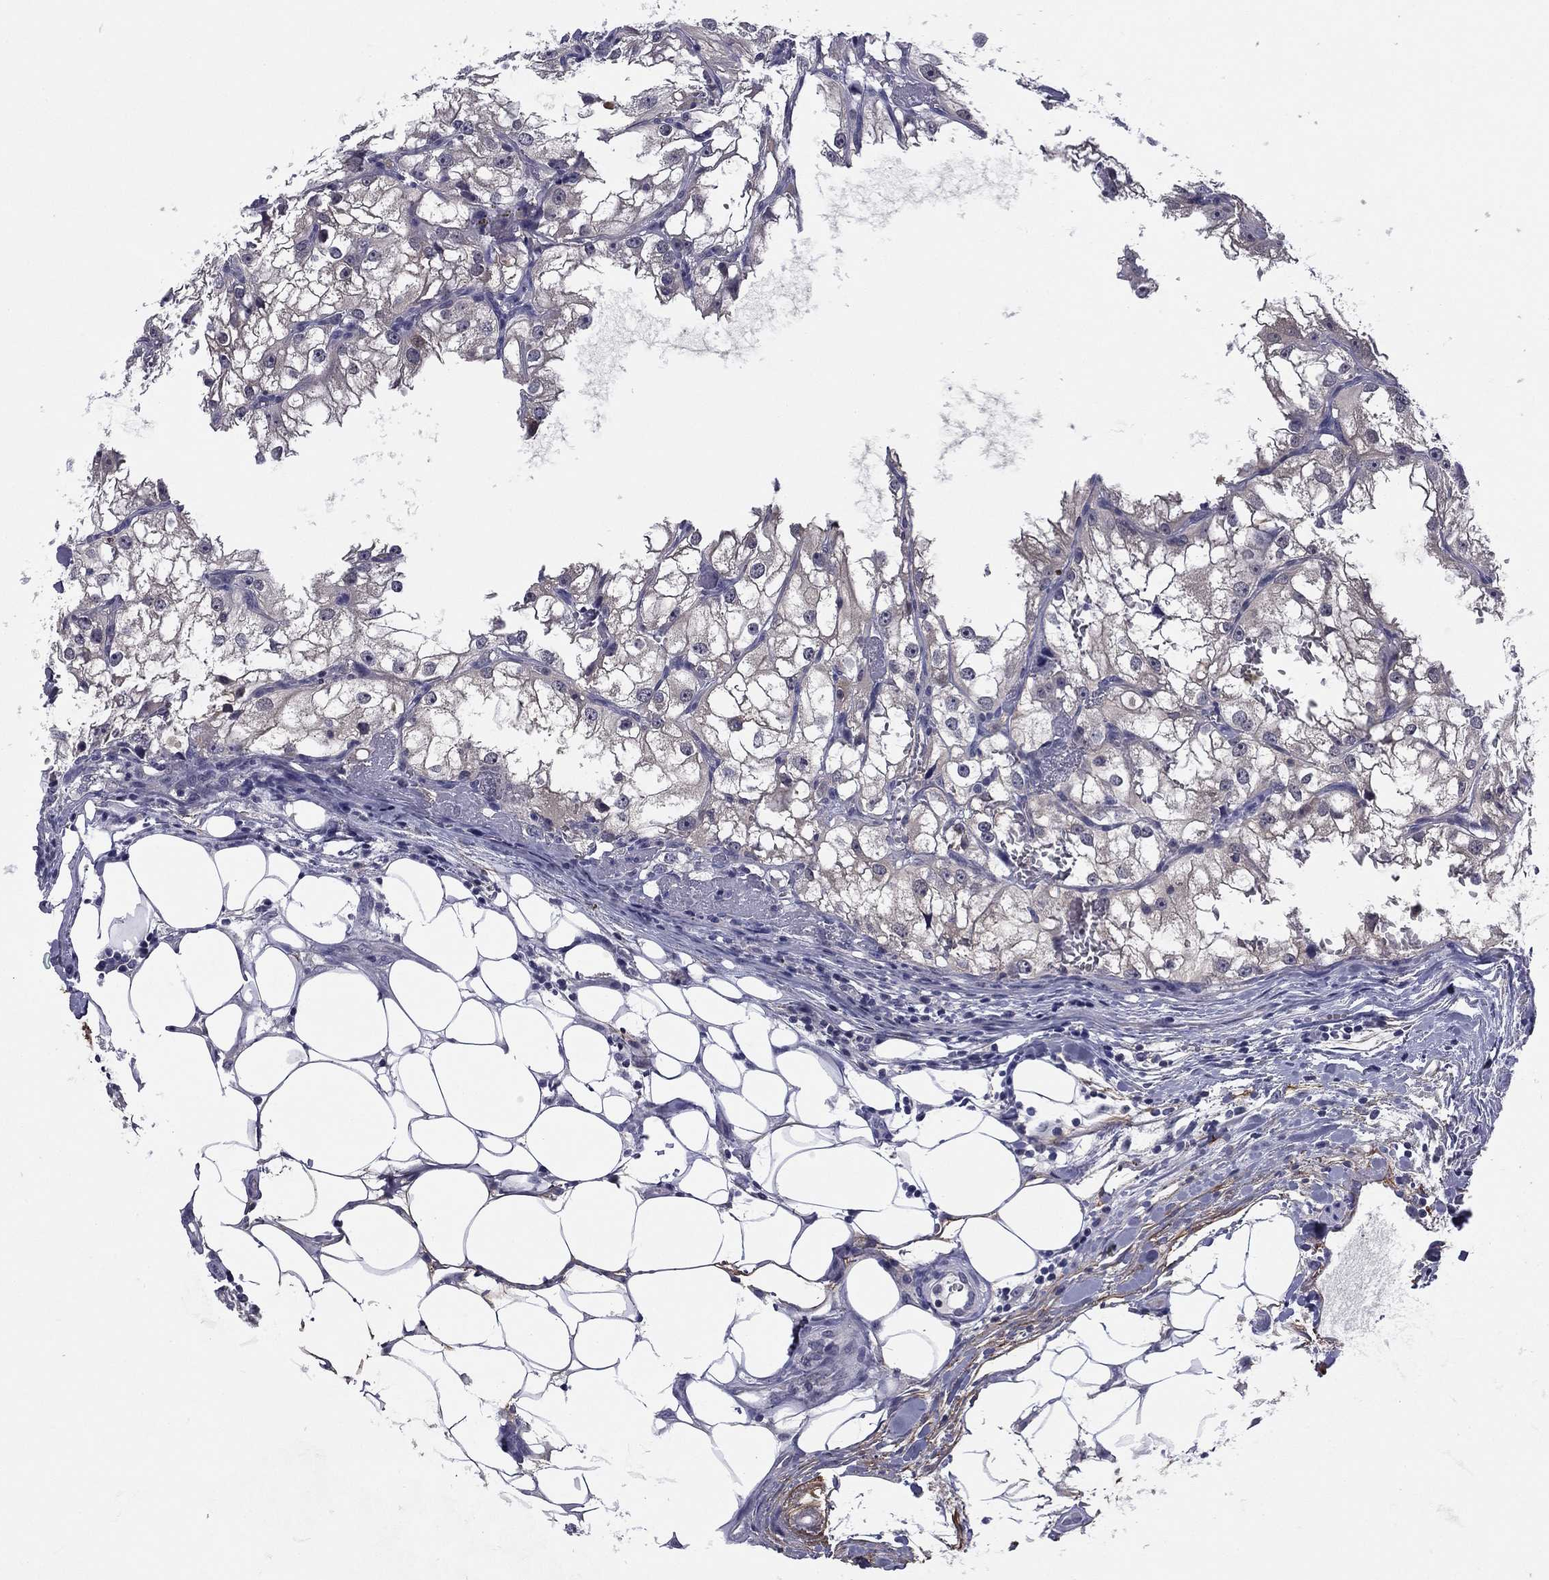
{"staining": {"intensity": "negative", "quantity": "none", "location": "none"}, "tissue": "renal cancer", "cell_type": "Tumor cells", "image_type": "cancer", "snomed": [{"axis": "morphology", "description": "Adenocarcinoma, NOS"}, {"axis": "topography", "description": "Kidney"}], "caption": "Immunohistochemistry (IHC) image of neoplastic tissue: renal cancer (adenocarcinoma) stained with DAB (3,3'-diaminobenzidine) reveals no significant protein expression in tumor cells.", "gene": "REXO5", "patient": {"sex": "male", "age": 59}}